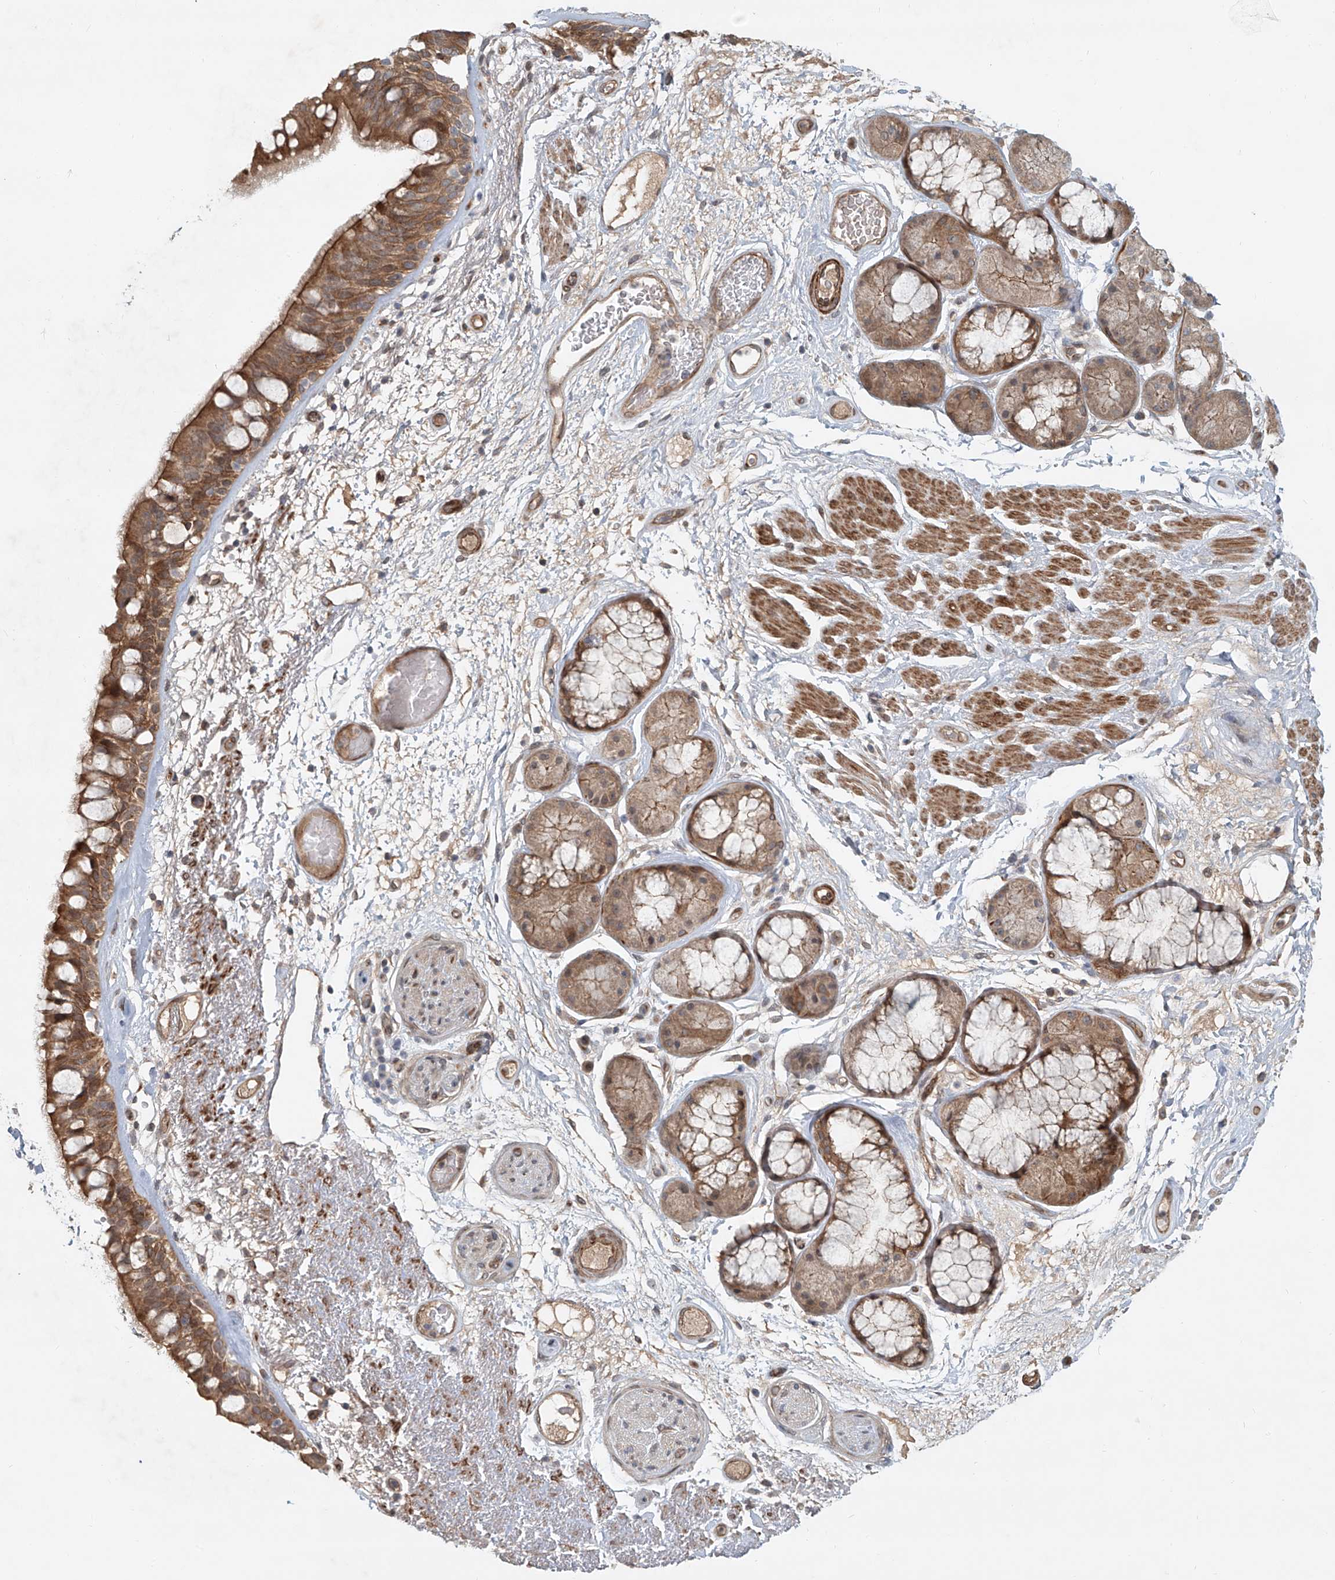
{"staining": {"intensity": "moderate", "quantity": ">75%", "location": "cytoplasmic/membranous"}, "tissue": "bronchus", "cell_type": "Respiratory epithelial cells", "image_type": "normal", "snomed": [{"axis": "morphology", "description": "Normal tissue, NOS"}, {"axis": "morphology", "description": "Squamous cell carcinoma, NOS"}, {"axis": "topography", "description": "Lymph node"}, {"axis": "topography", "description": "Bronchus"}, {"axis": "topography", "description": "Lung"}], "caption": "The micrograph exhibits immunohistochemical staining of unremarkable bronchus. There is moderate cytoplasmic/membranous positivity is appreciated in about >75% of respiratory epithelial cells. Immunohistochemistry (ihc) stains the protein of interest in brown and the nuclei are stained blue.", "gene": "SASH1", "patient": {"sex": "male", "age": 66}}